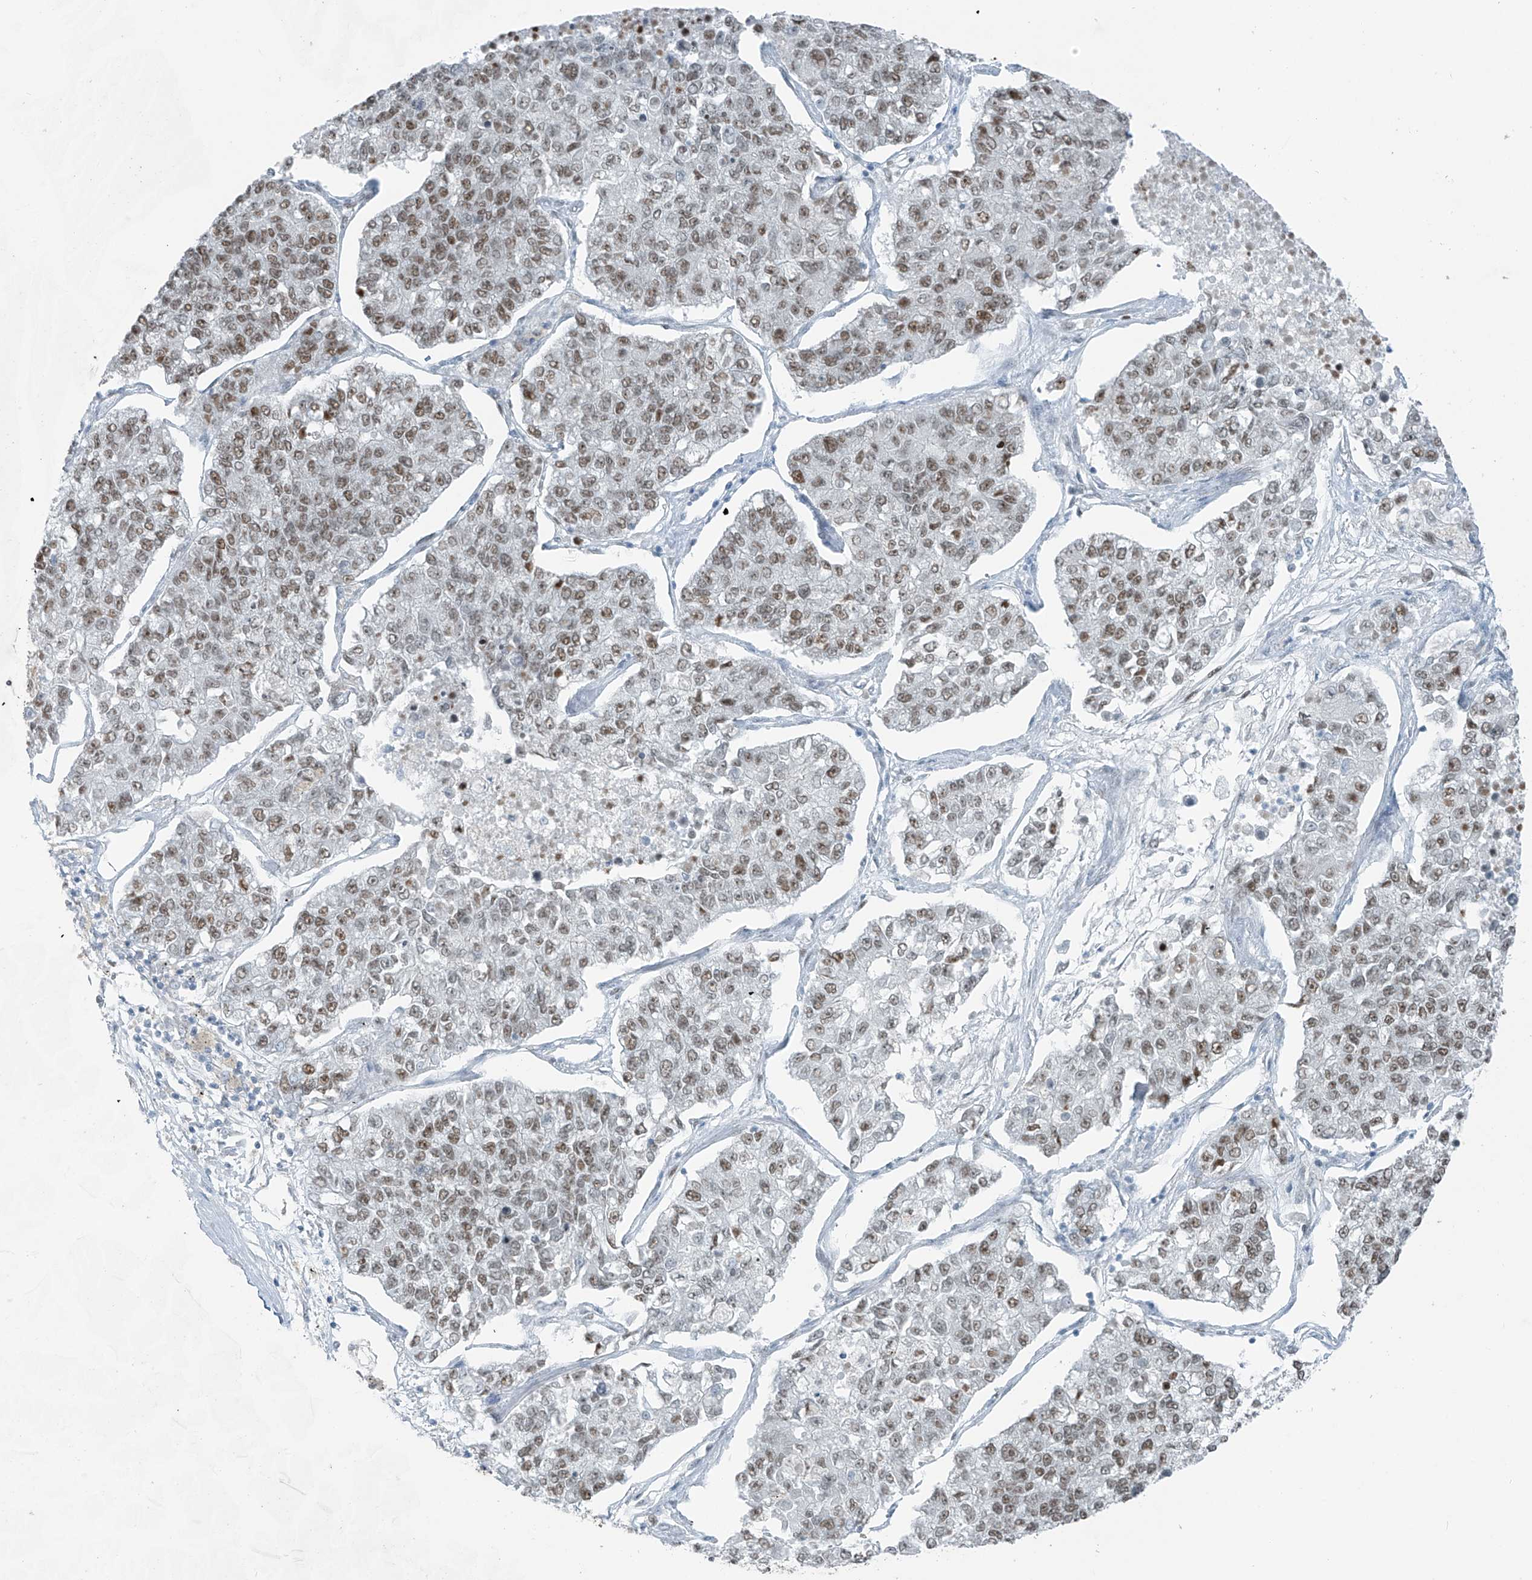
{"staining": {"intensity": "moderate", "quantity": ">75%", "location": "nuclear"}, "tissue": "lung cancer", "cell_type": "Tumor cells", "image_type": "cancer", "snomed": [{"axis": "morphology", "description": "Adenocarcinoma, NOS"}, {"axis": "topography", "description": "Lung"}], "caption": "Human adenocarcinoma (lung) stained with a protein marker demonstrates moderate staining in tumor cells.", "gene": "WRNIP1", "patient": {"sex": "male", "age": 49}}